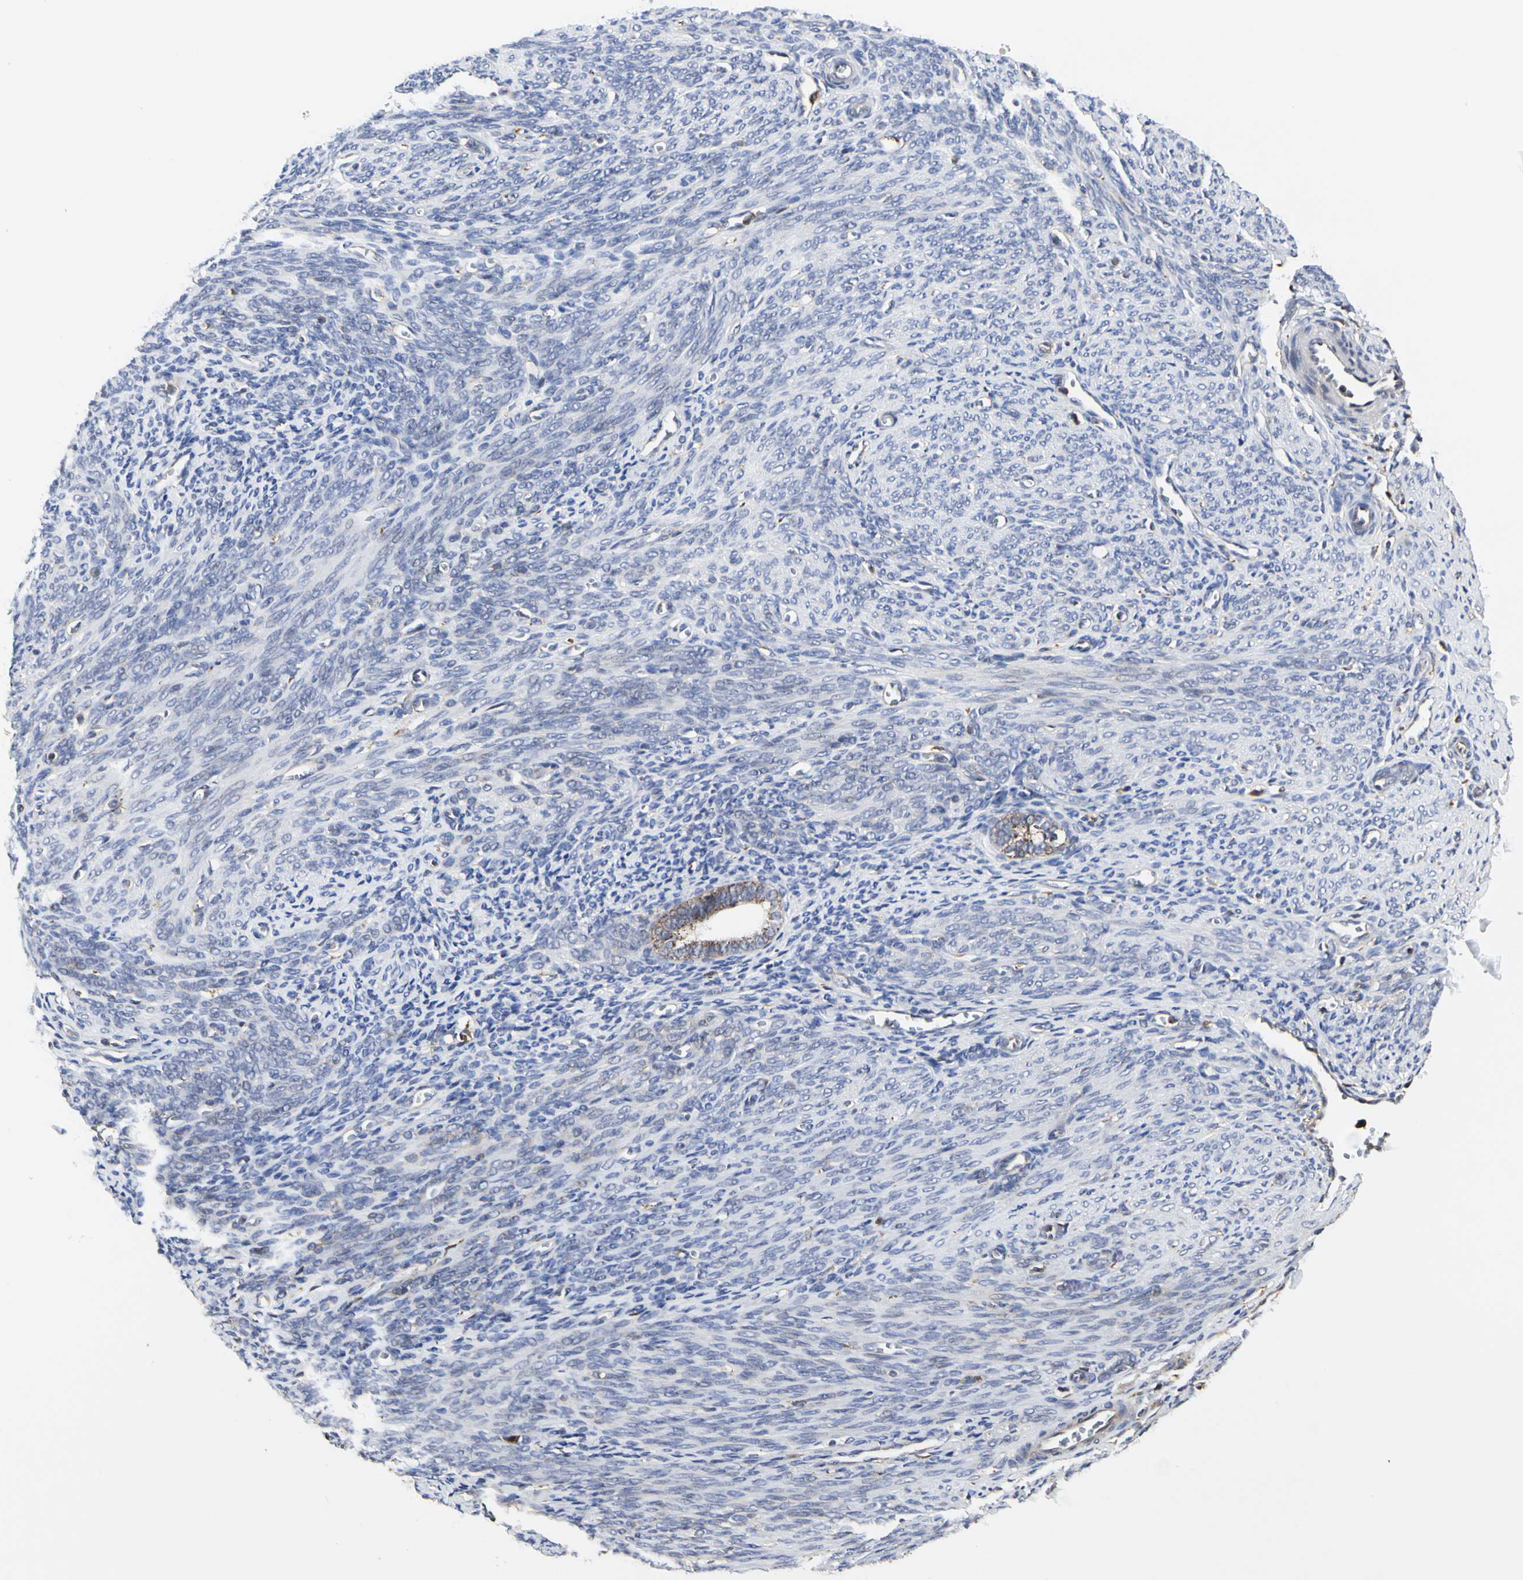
{"staining": {"intensity": "negative", "quantity": "none", "location": "none"}, "tissue": "endometrium", "cell_type": "Cells in endometrial stroma", "image_type": "normal", "snomed": [{"axis": "morphology", "description": "Normal tissue, NOS"}, {"axis": "topography", "description": "Uterus"}], "caption": "Immunohistochemical staining of benign endometrium shows no significant staining in cells in endometrial stroma.", "gene": "NAPG", "patient": {"sex": "female", "age": 83}}